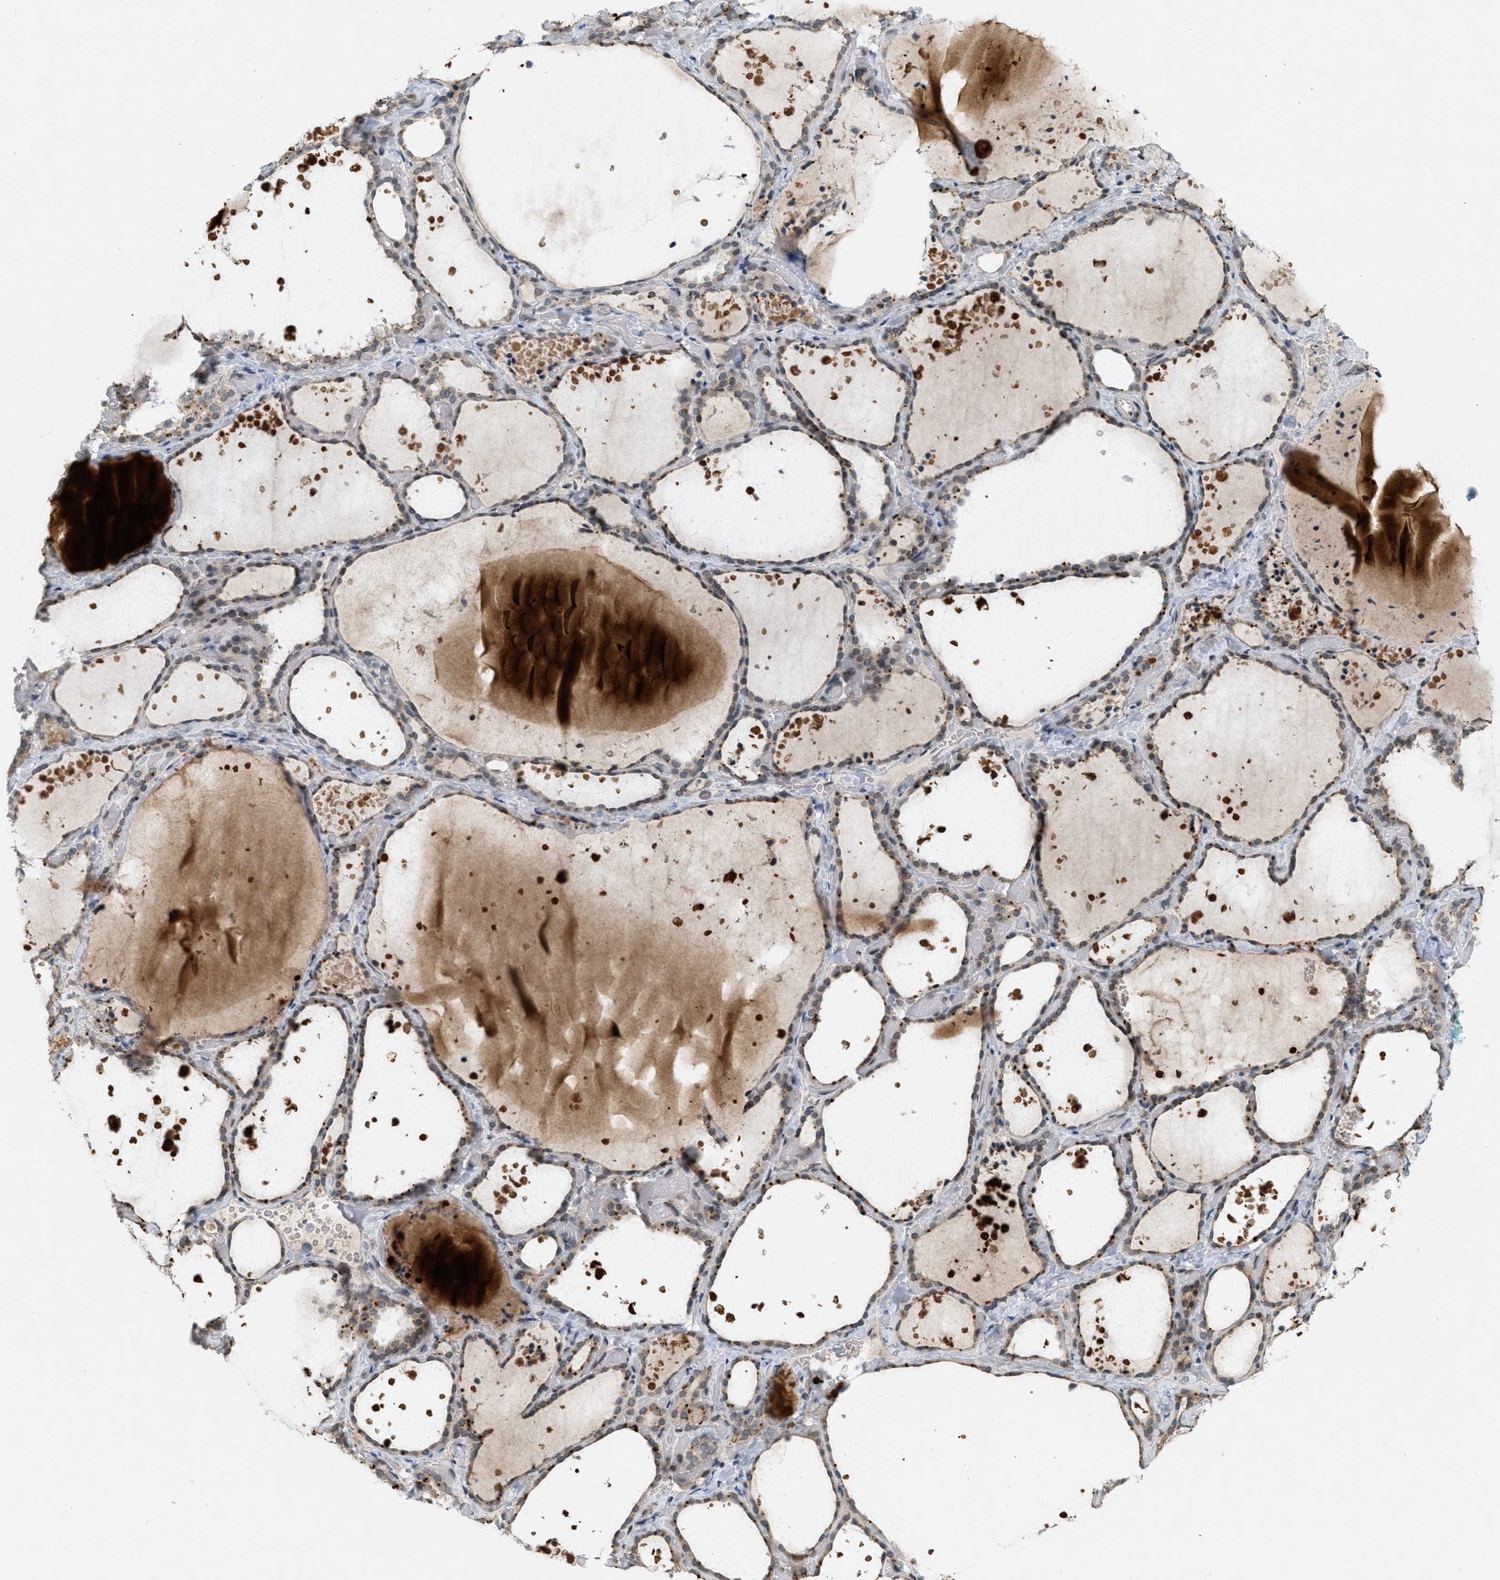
{"staining": {"intensity": "weak", "quantity": "25%-75%", "location": "cytoplasmic/membranous,nuclear"}, "tissue": "thyroid gland", "cell_type": "Glandular cells", "image_type": "normal", "snomed": [{"axis": "morphology", "description": "Normal tissue, NOS"}, {"axis": "topography", "description": "Thyroid gland"}], "caption": "A low amount of weak cytoplasmic/membranous,nuclear positivity is seen in about 25%-75% of glandular cells in benign thyroid gland.", "gene": "ABHD6", "patient": {"sex": "female", "age": 44}}